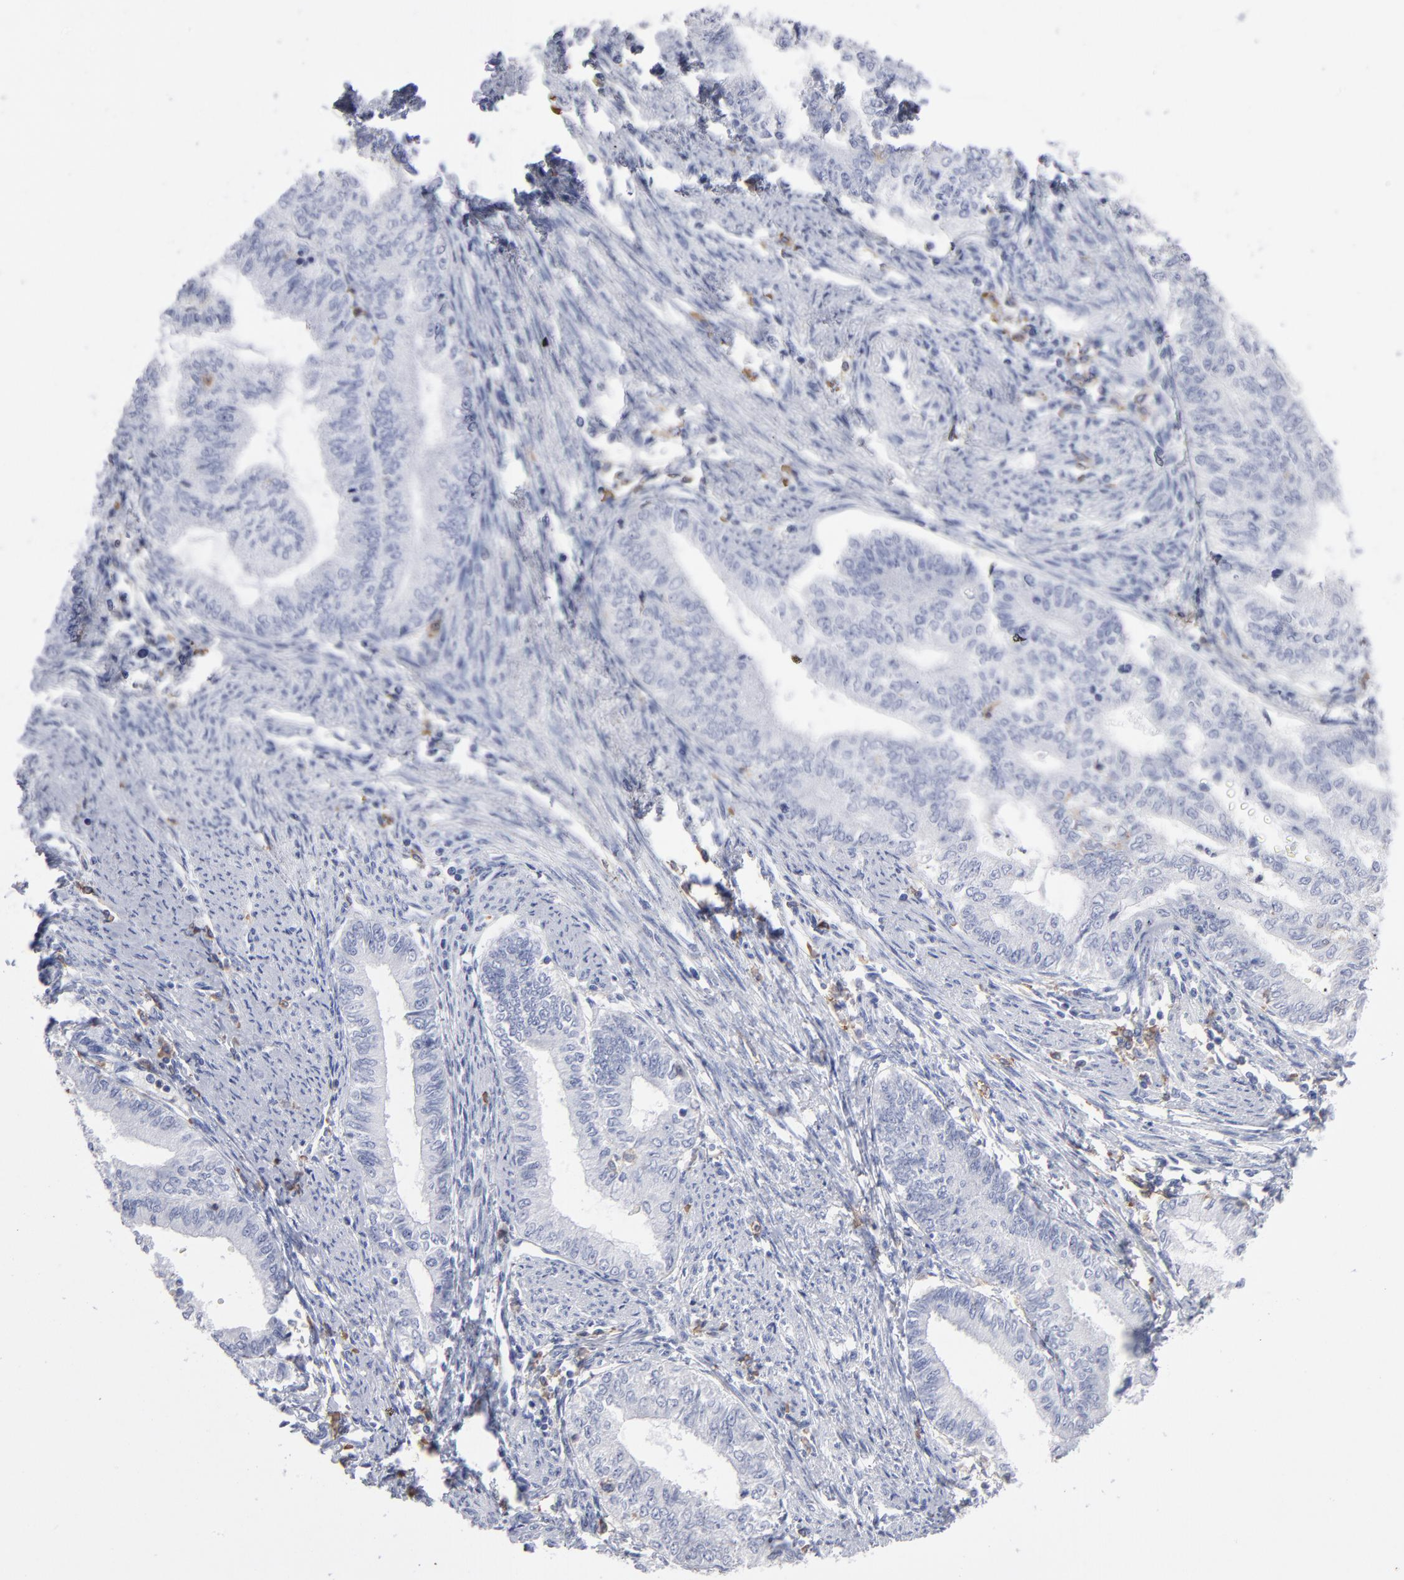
{"staining": {"intensity": "negative", "quantity": "none", "location": "none"}, "tissue": "endometrial cancer", "cell_type": "Tumor cells", "image_type": "cancer", "snomed": [{"axis": "morphology", "description": "Adenocarcinoma, NOS"}, {"axis": "topography", "description": "Endometrium"}], "caption": "High magnification brightfield microscopy of adenocarcinoma (endometrial) stained with DAB (brown) and counterstained with hematoxylin (blue): tumor cells show no significant positivity. (DAB (3,3'-diaminobenzidine) immunohistochemistry (IHC) with hematoxylin counter stain).", "gene": "LAT2", "patient": {"sex": "female", "age": 66}}